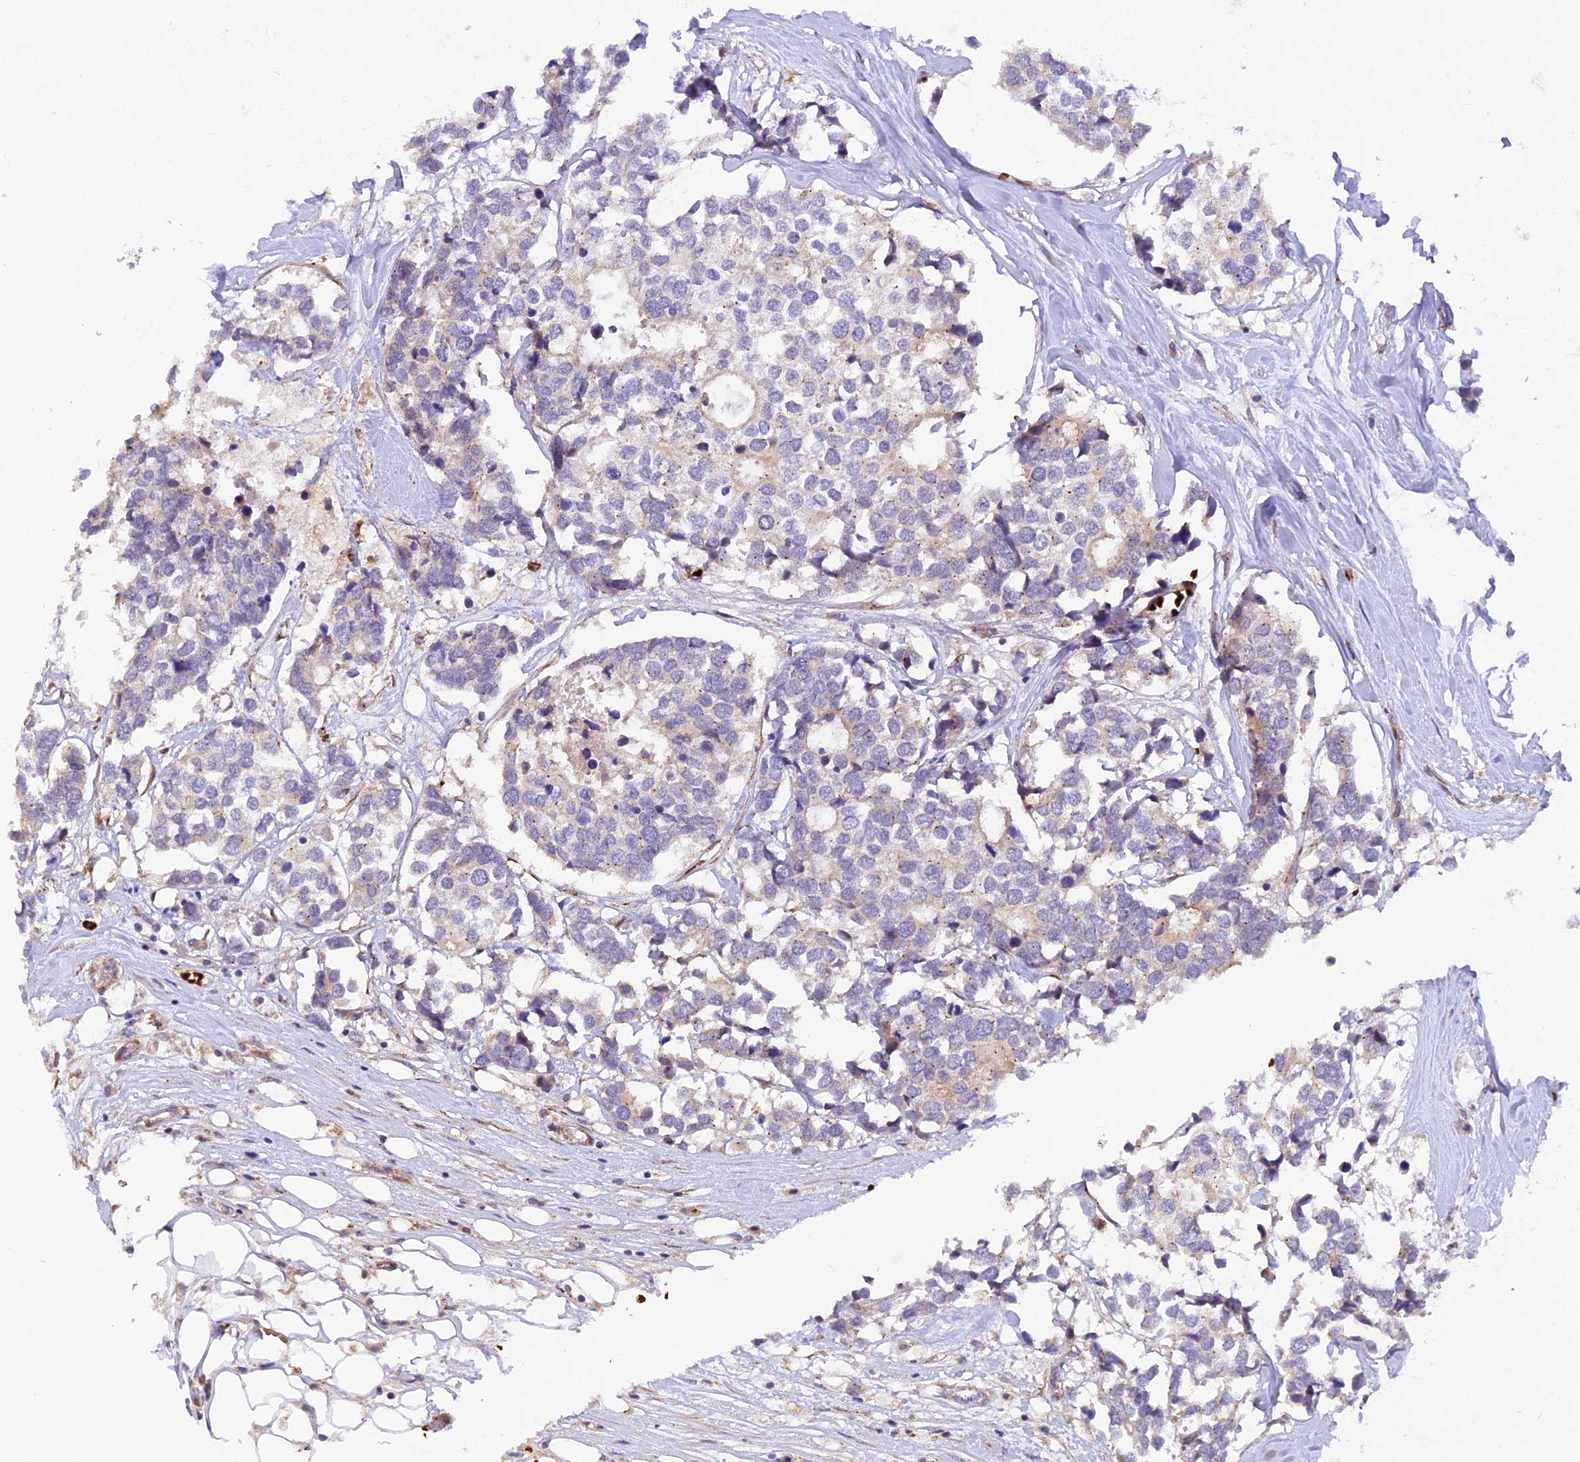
{"staining": {"intensity": "negative", "quantity": "none", "location": "none"}, "tissue": "breast cancer", "cell_type": "Tumor cells", "image_type": "cancer", "snomed": [{"axis": "morphology", "description": "Duct carcinoma"}, {"axis": "topography", "description": "Breast"}], "caption": "This histopathology image is of invasive ductal carcinoma (breast) stained with immunohistochemistry to label a protein in brown with the nuclei are counter-stained blue. There is no expression in tumor cells. Nuclei are stained in blue.", "gene": "WDFY4", "patient": {"sex": "female", "age": 83}}